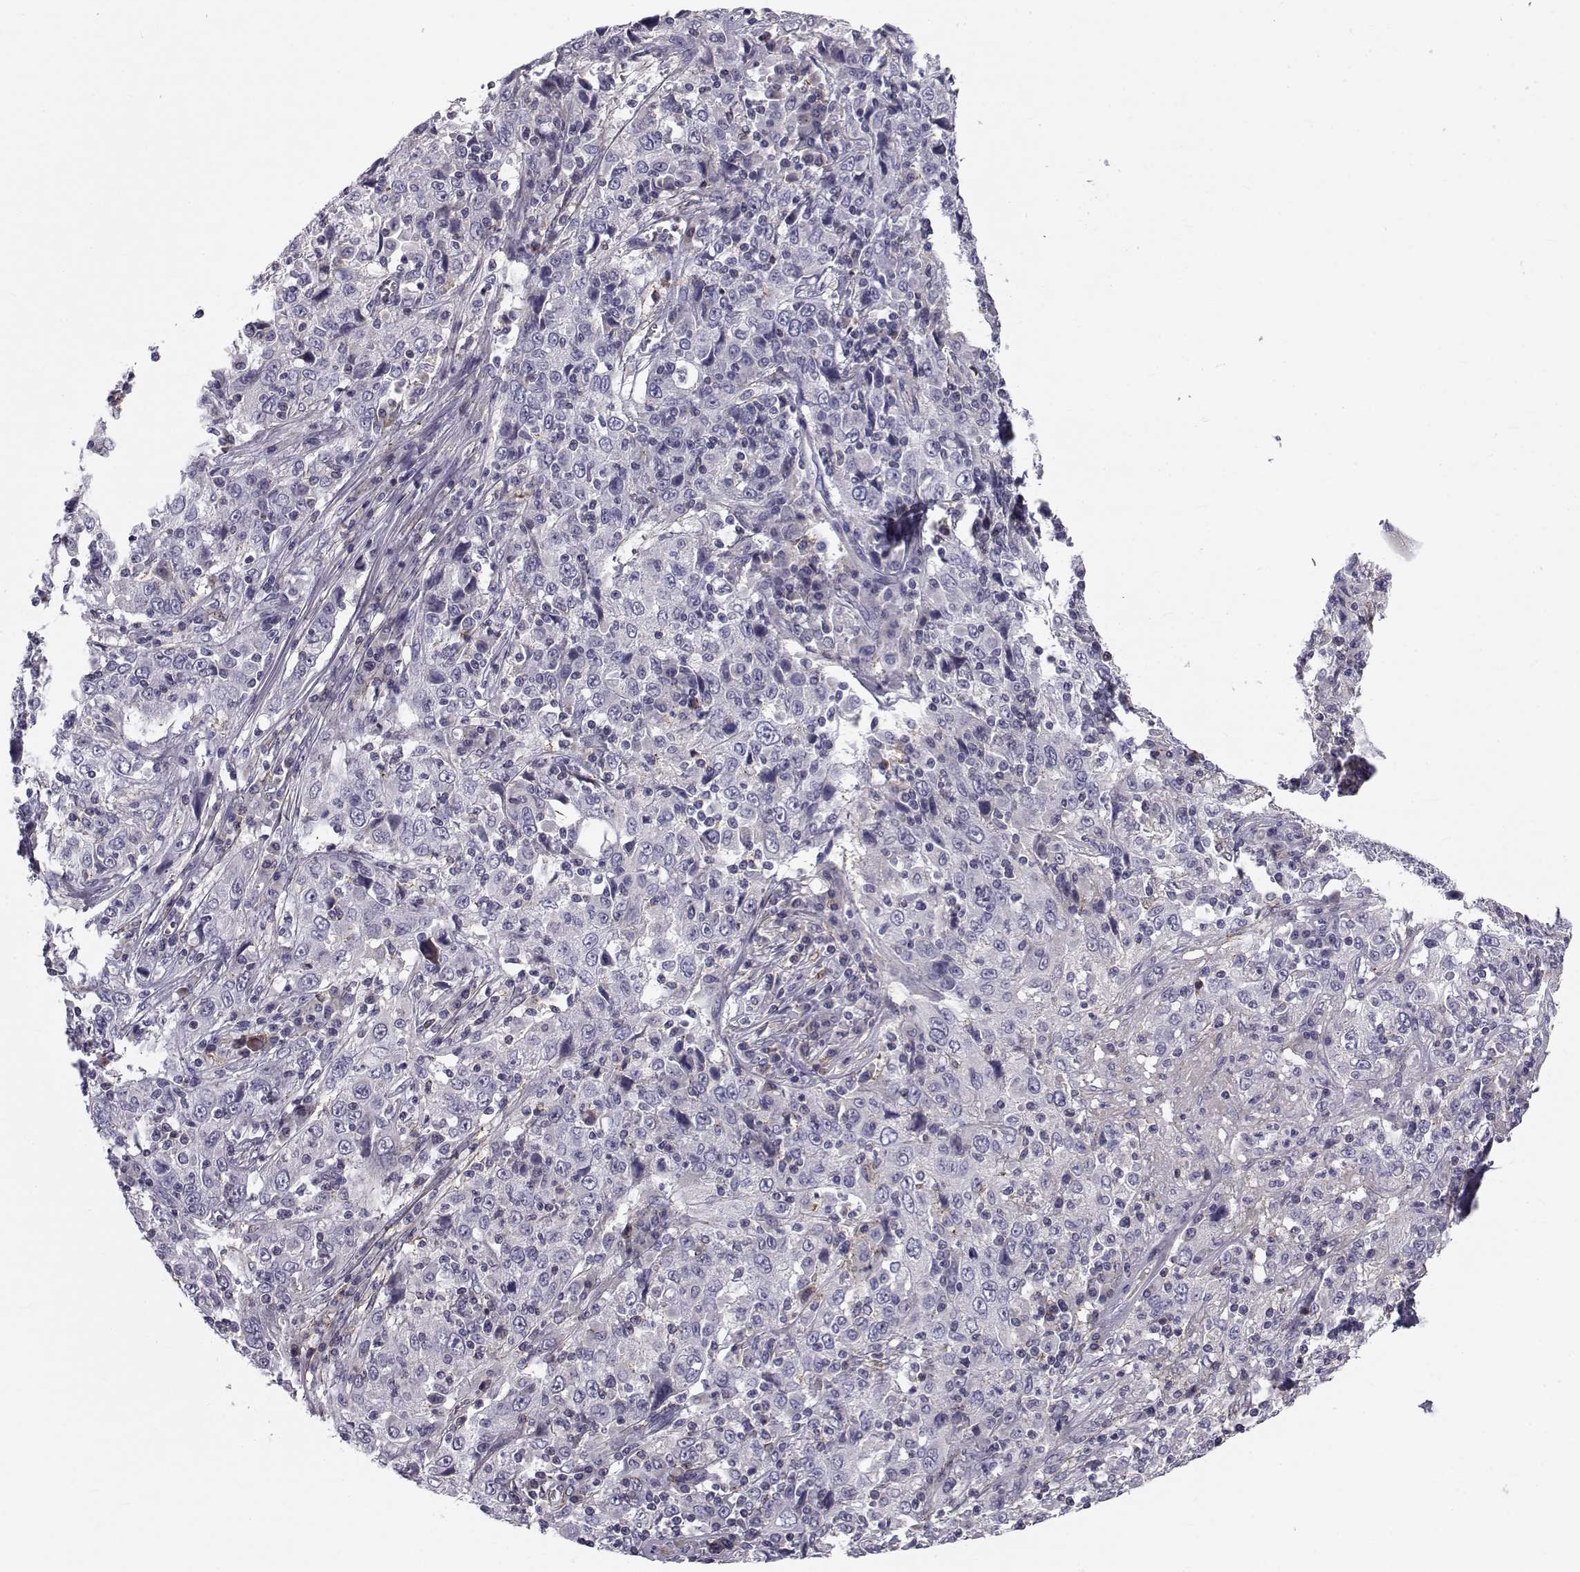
{"staining": {"intensity": "negative", "quantity": "none", "location": "none"}, "tissue": "cervical cancer", "cell_type": "Tumor cells", "image_type": "cancer", "snomed": [{"axis": "morphology", "description": "Squamous cell carcinoma, NOS"}, {"axis": "topography", "description": "Cervix"}], "caption": "Immunohistochemical staining of cervical squamous cell carcinoma reveals no significant positivity in tumor cells.", "gene": "LRRC27", "patient": {"sex": "female", "age": 46}}